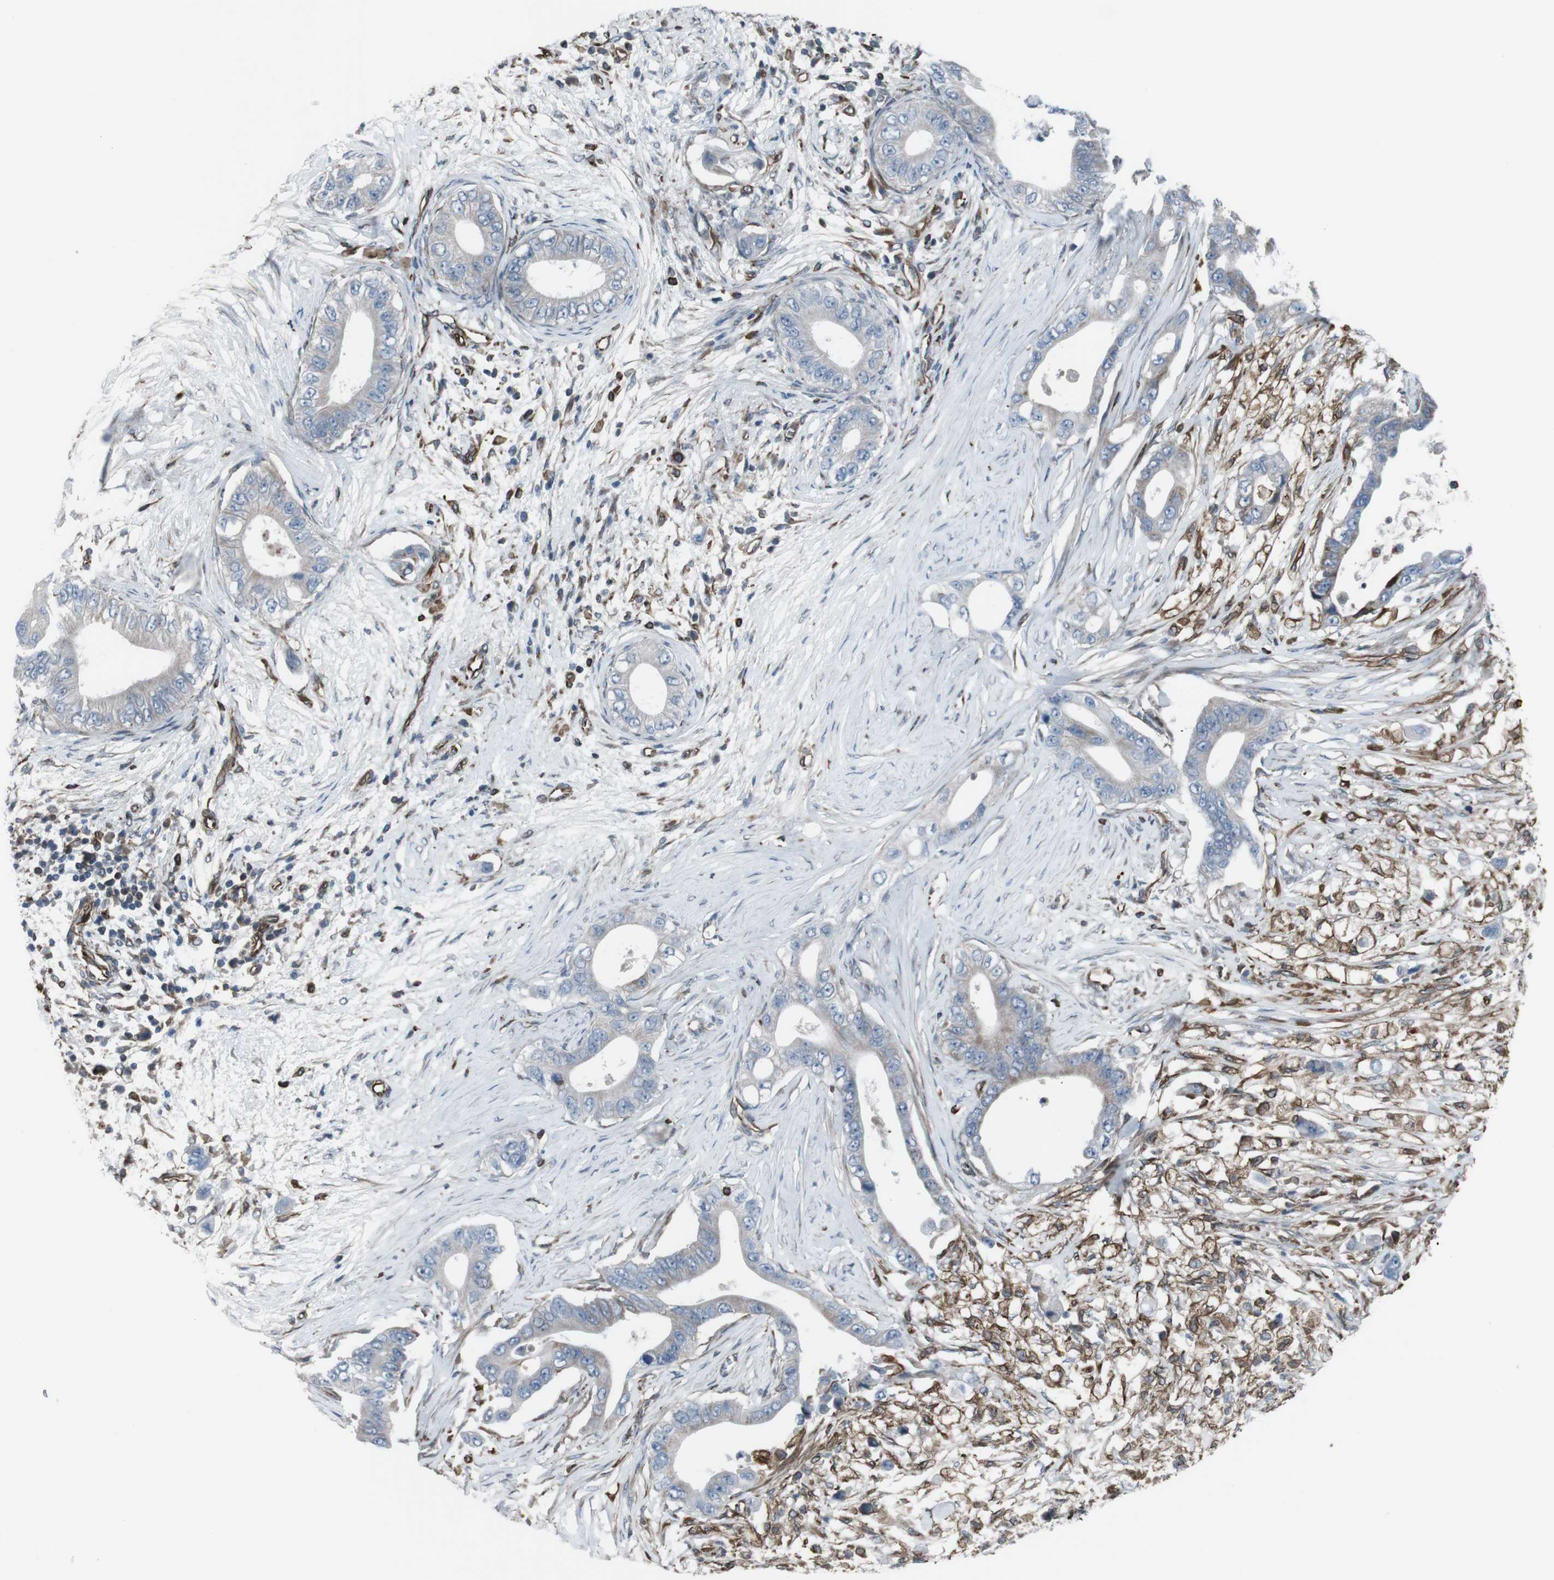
{"staining": {"intensity": "weak", "quantity": "<25%", "location": "cytoplasmic/membranous"}, "tissue": "pancreatic cancer", "cell_type": "Tumor cells", "image_type": "cancer", "snomed": [{"axis": "morphology", "description": "Adenocarcinoma, NOS"}, {"axis": "topography", "description": "Pancreas"}], "caption": "Immunohistochemistry (IHC) photomicrograph of human pancreatic cancer (adenocarcinoma) stained for a protein (brown), which exhibits no staining in tumor cells.", "gene": "TMEM141", "patient": {"sex": "male", "age": 77}}